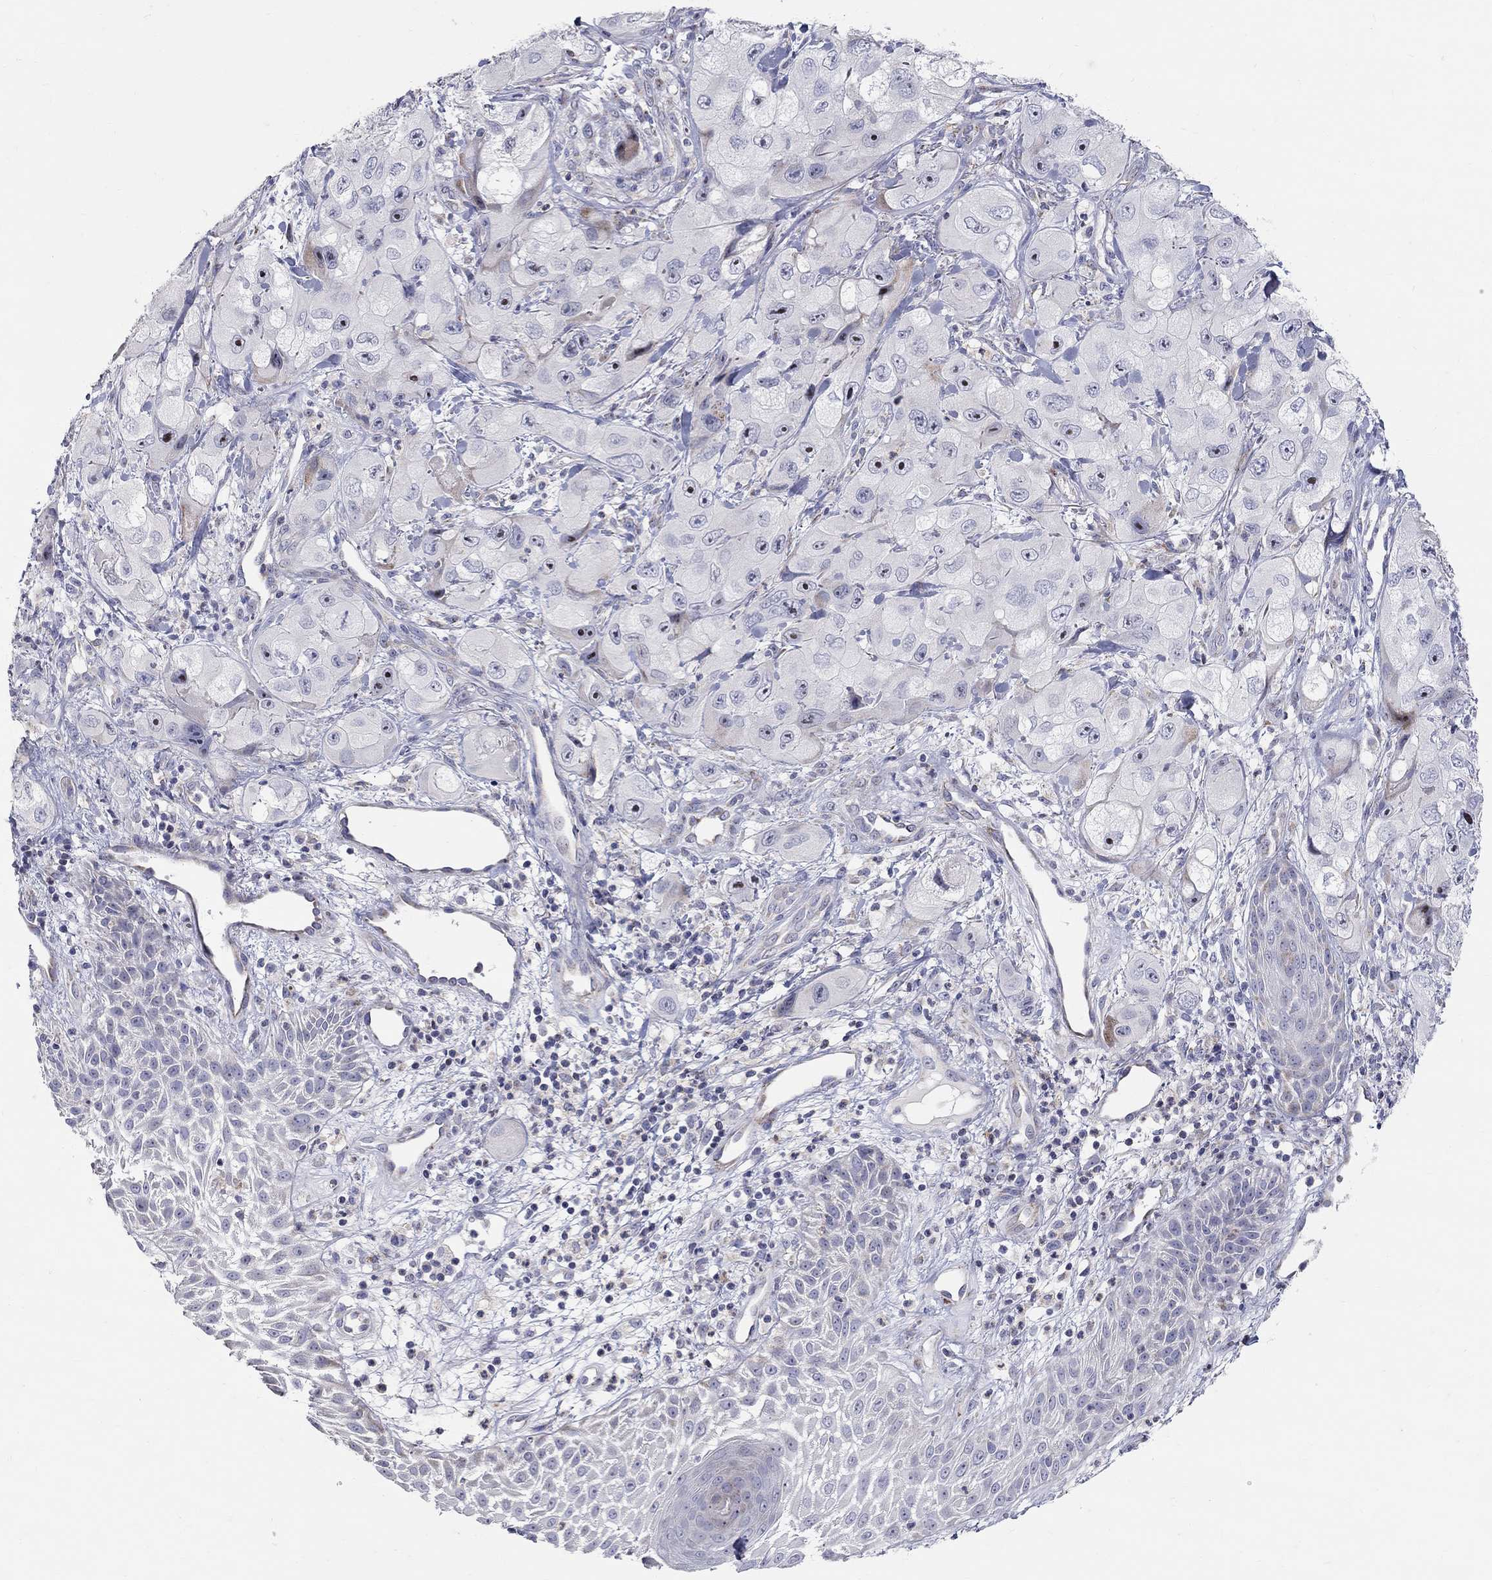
{"staining": {"intensity": "negative", "quantity": "none", "location": "none"}, "tissue": "skin cancer", "cell_type": "Tumor cells", "image_type": "cancer", "snomed": [{"axis": "morphology", "description": "Squamous cell carcinoma, NOS"}, {"axis": "topography", "description": "Skin"}, {"axis": "topography", "description": "Subcutis"}], "caption": "DAB (3,3'-diaminobenzidine) immunohistochemical staining of human skin cancer displays no significant staining in tumor cells.", "gene": "HMX2", "patient": {"sex": "male", "age": 73}}